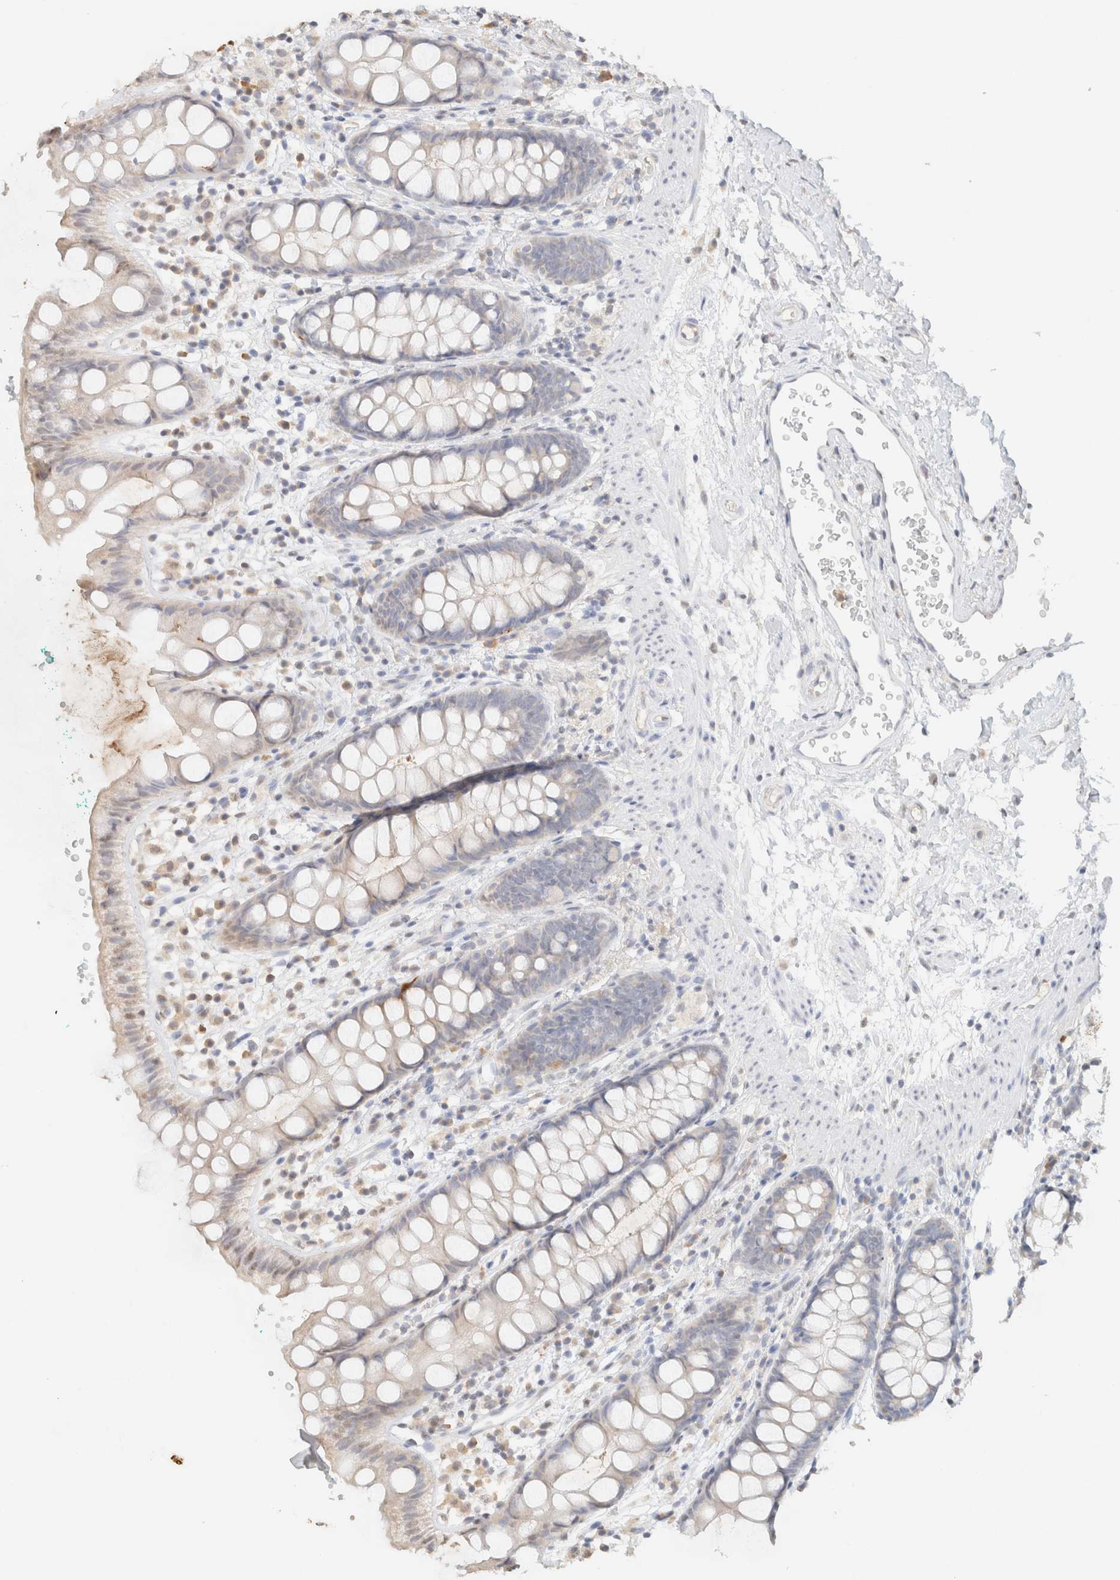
{"staining": {"intensity": "negative", "quantity": "none", "location": "none"}, "tissue": "rectum", "cell_type": "Glandular cells", "image_type": "normal", "snomed": [{"axis": "morphology", "description": "Normal tissue, NOS"}, {"axis": "topography", "description": "Rectum"}], "caption": "DAB (3,3'-diaminobenzidine) immunohistochemical staining of normal rectum shows no significant staining in glandular cells. (Brightfield microscopy of DAB (3,3'-diaminobenzidine) IHC at high magnification).", "gene": "CPA1", "patient": {"sex": "female", "age": 65}}